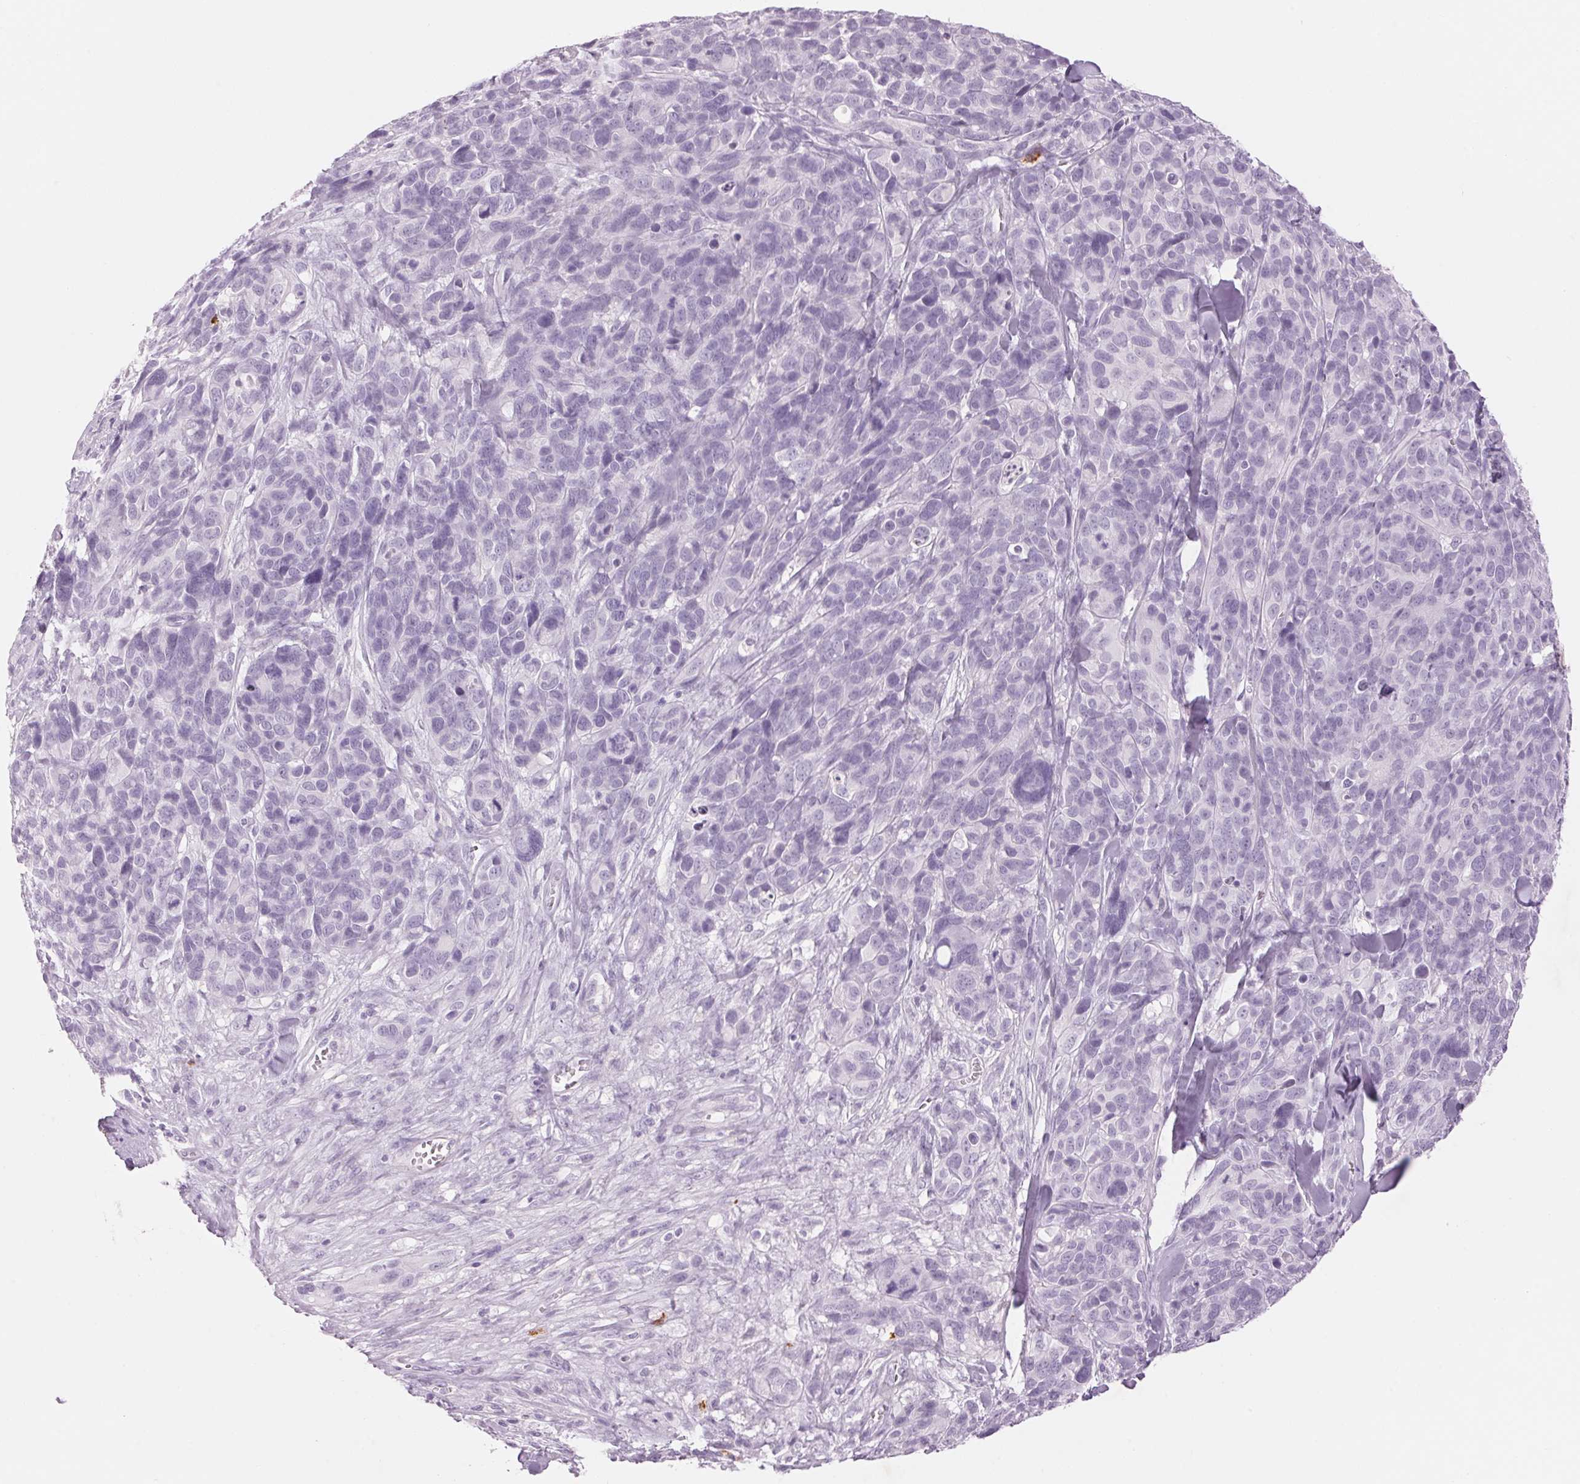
{"staining": {"intensity": "negative", "quantity": "none", "location": "none"}, "tissue": "melanoma", "cell_type": "Tumor cells", "image_type": "cancer", "snomed": [{"axis": "morphology", "description": "Malignant melanoma, NOS"}, {"axis": "topography", "description": "Skin"}], "caption": "Malignant melanoma was stained to show a protein in brown. There is no significant positivity in tumor cells.", "gene": "KLK7", "patient": {"sex": "male", "age": 51}}